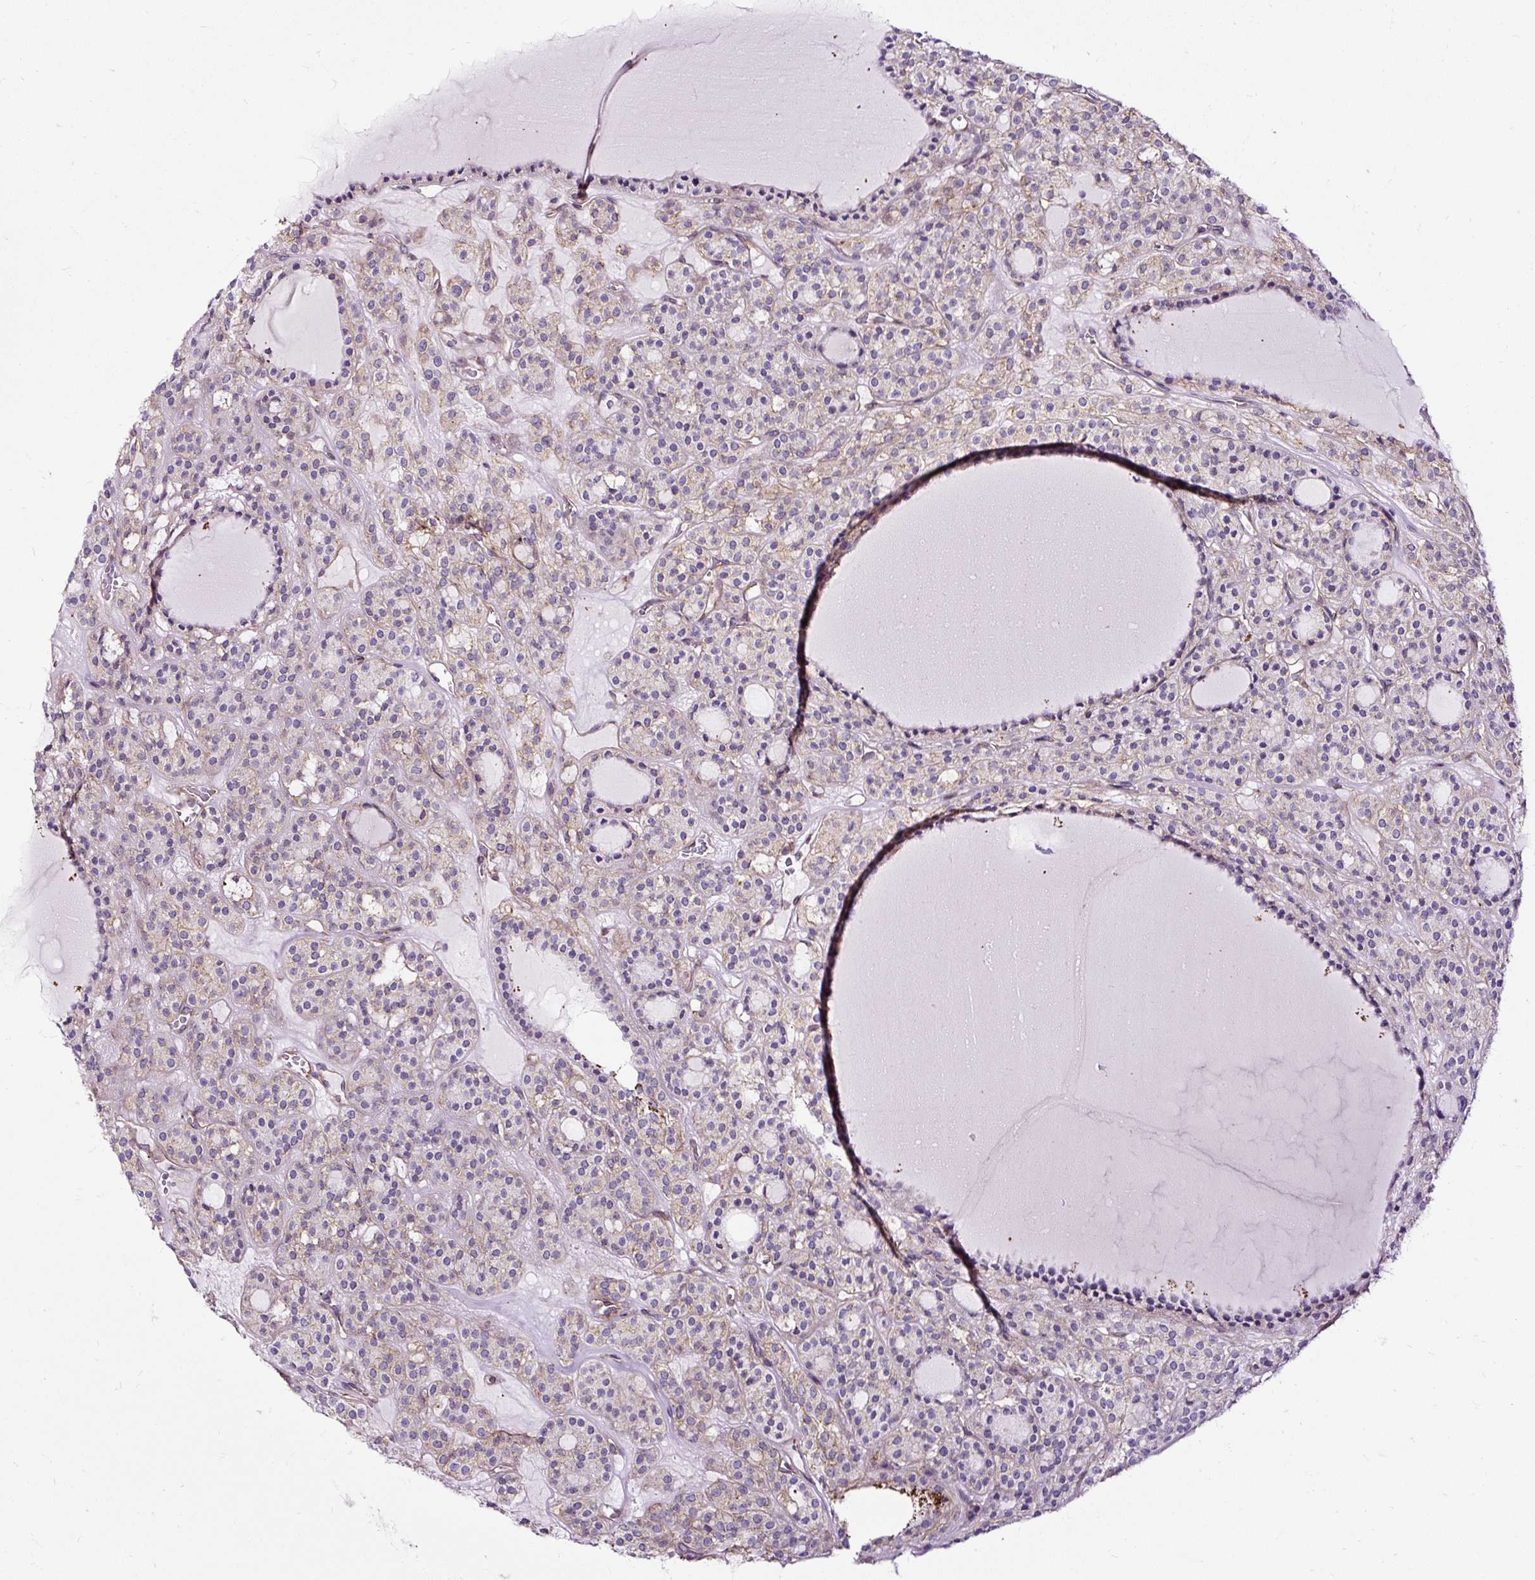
{"staining": {"intensity": "weak", "quantity": "<25%", "location": "cytoplasmic/membranous"}, "tissue": "thyroid cancer", "cell_type": "Tumor cells", "image_type": "cancer", "snomed": [{"axis": "morphology", "description": "Follicular adenoma carcinoma, NOS"}, {"axis": "topography", "description": "Thyroid gland"}], "caption": "Thyroid cancer (follicular adenoma carcinoma) was stained to show a protein in brown. There is no significant positivity in tumor cells. (DAB immunohistochemistry, high magnification).", "gene": "SLC7A8", "patient": {"sex": "female", "age": 63}}